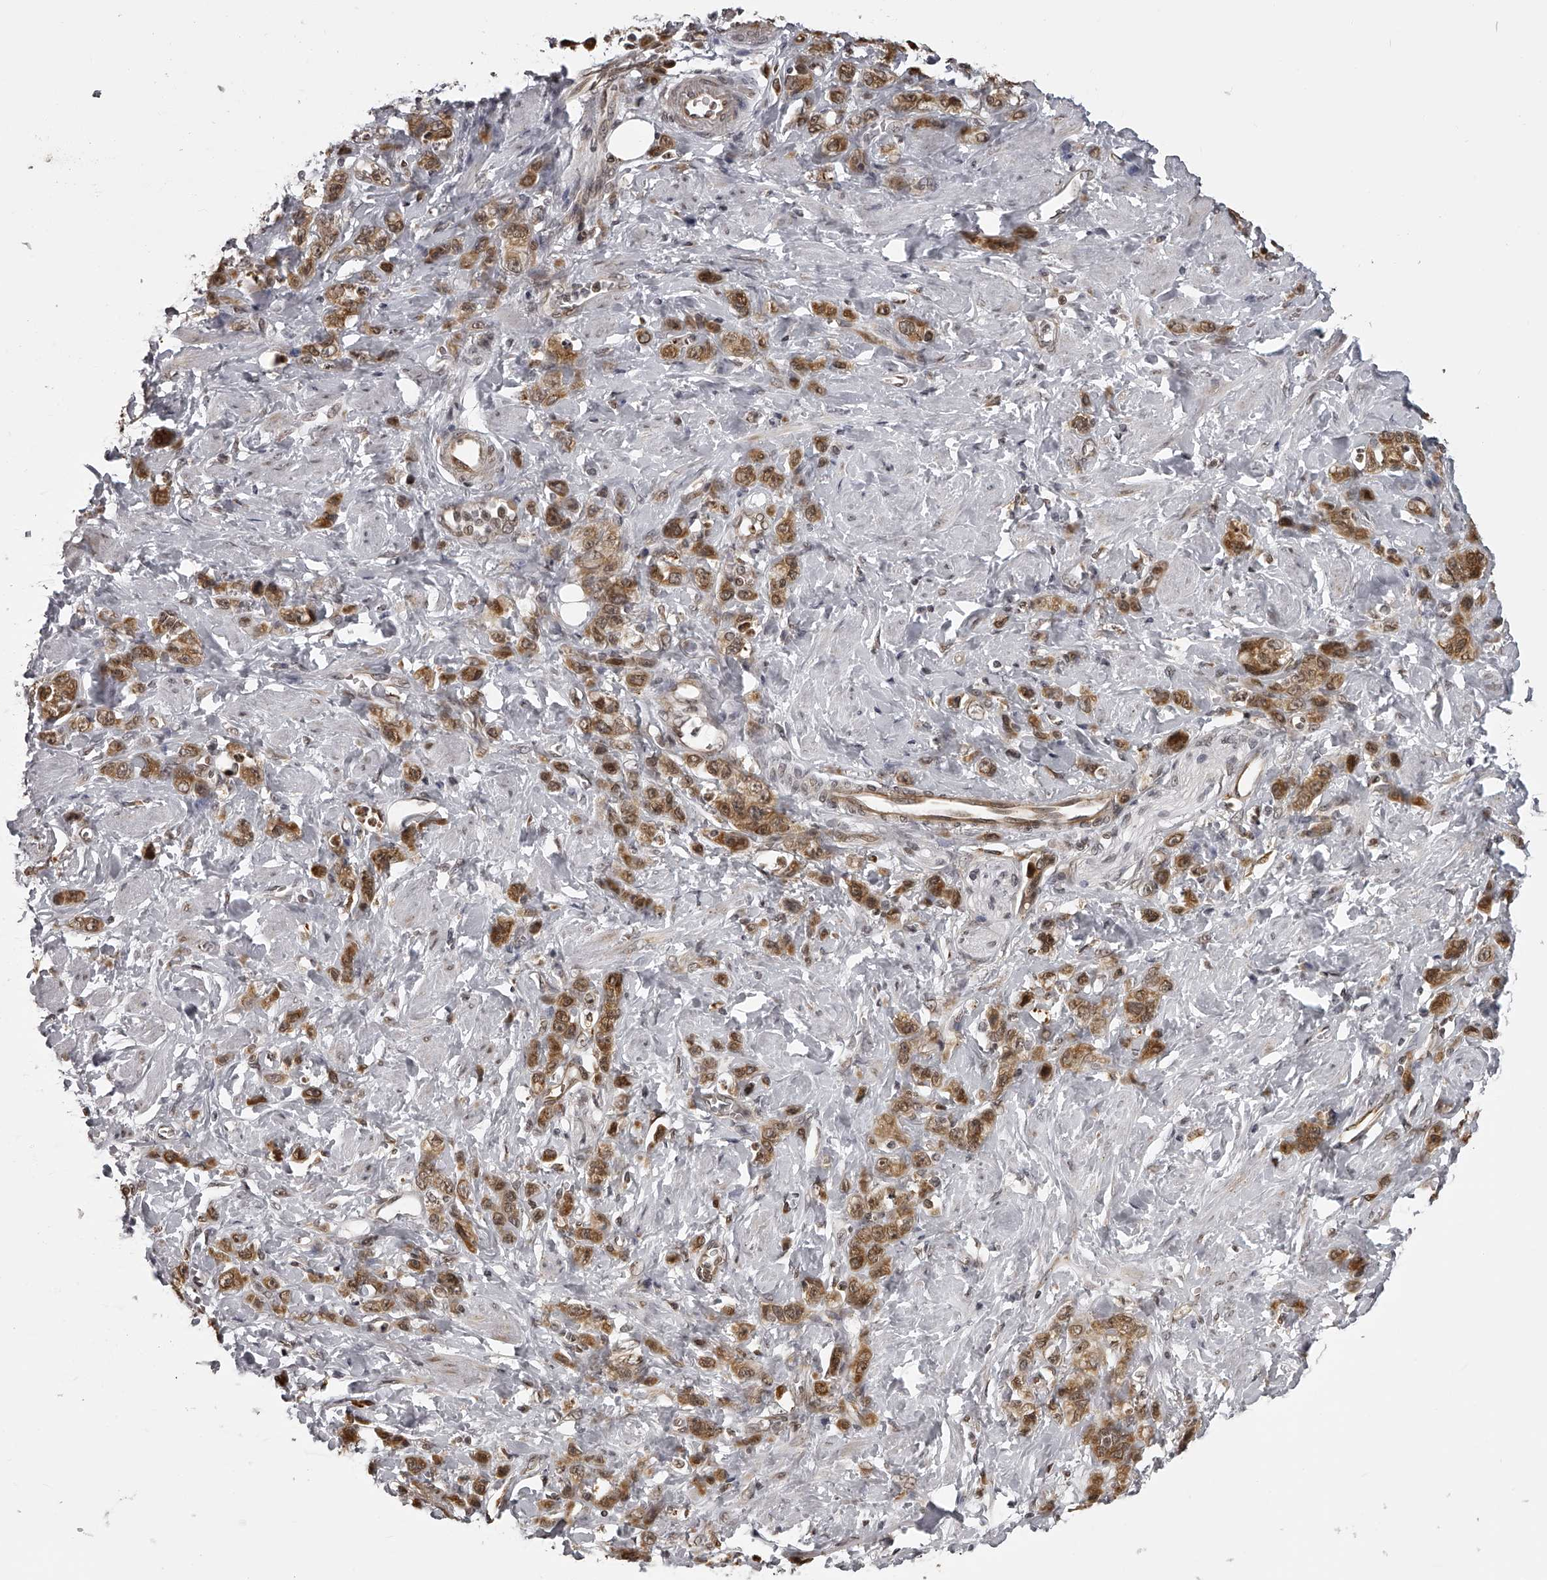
{"staining": {"intensity": "strong", "quantity": ">75%", "location": "cytoplasmic/membranous,nuclear"}, "tissue": "stomach cancer", "cell_type": "Tumor cells", "image_type": "cancer", "snomed": [{"axis": "morphology", "description": "Adenocarcinoma, NOS"}, {"axis": "topography", "description": "Stomach"}], "caption": "About >75% of tumor cells in adenocarcinoma (stomach) reveal strong cytoplasmic/membranous and nuclear protein staining as visualized by brown immunohistochemical staining.", "gene": "ODF2L", "patient": {"sex": "male", "age": 82}}